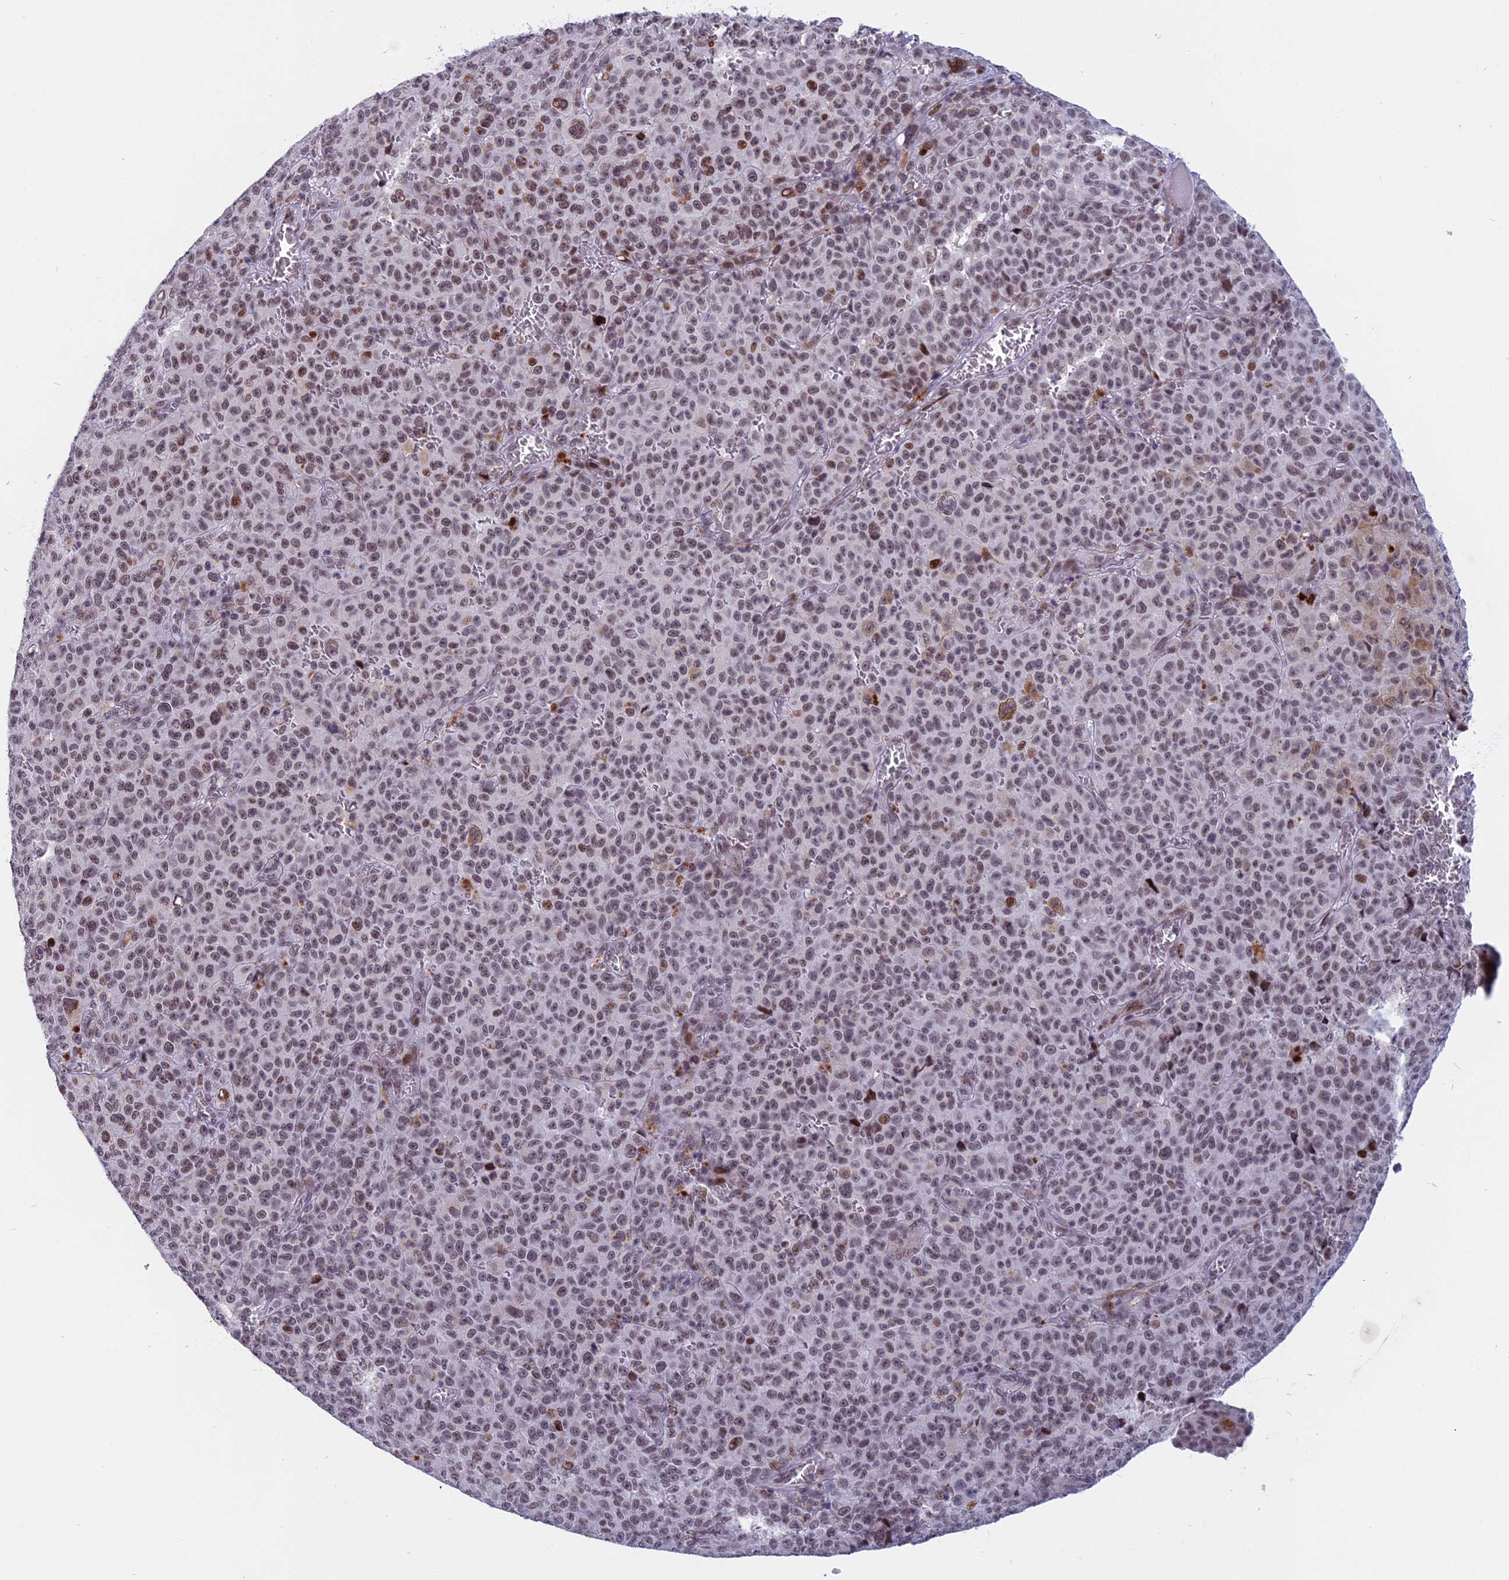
{"staining": {"intensity": "weak", "quantity": ">75%", "location": "nuclear"}, "tissue": "melanoma", "cell_type": "Tumor cells", "image_type": "cancer", "snomed": [{"axis": "morphology", "description": "Malignant melanoma, NOS"}, {"axis": "topography", "description": "Skin"}], "caption": "A photomicrograph of malignant melanoma stained for a protein exhibits weak nuclear brown staining in tumor cells.", "gene": "CDC7", "patient": {"sex": "female", "age": 82}}